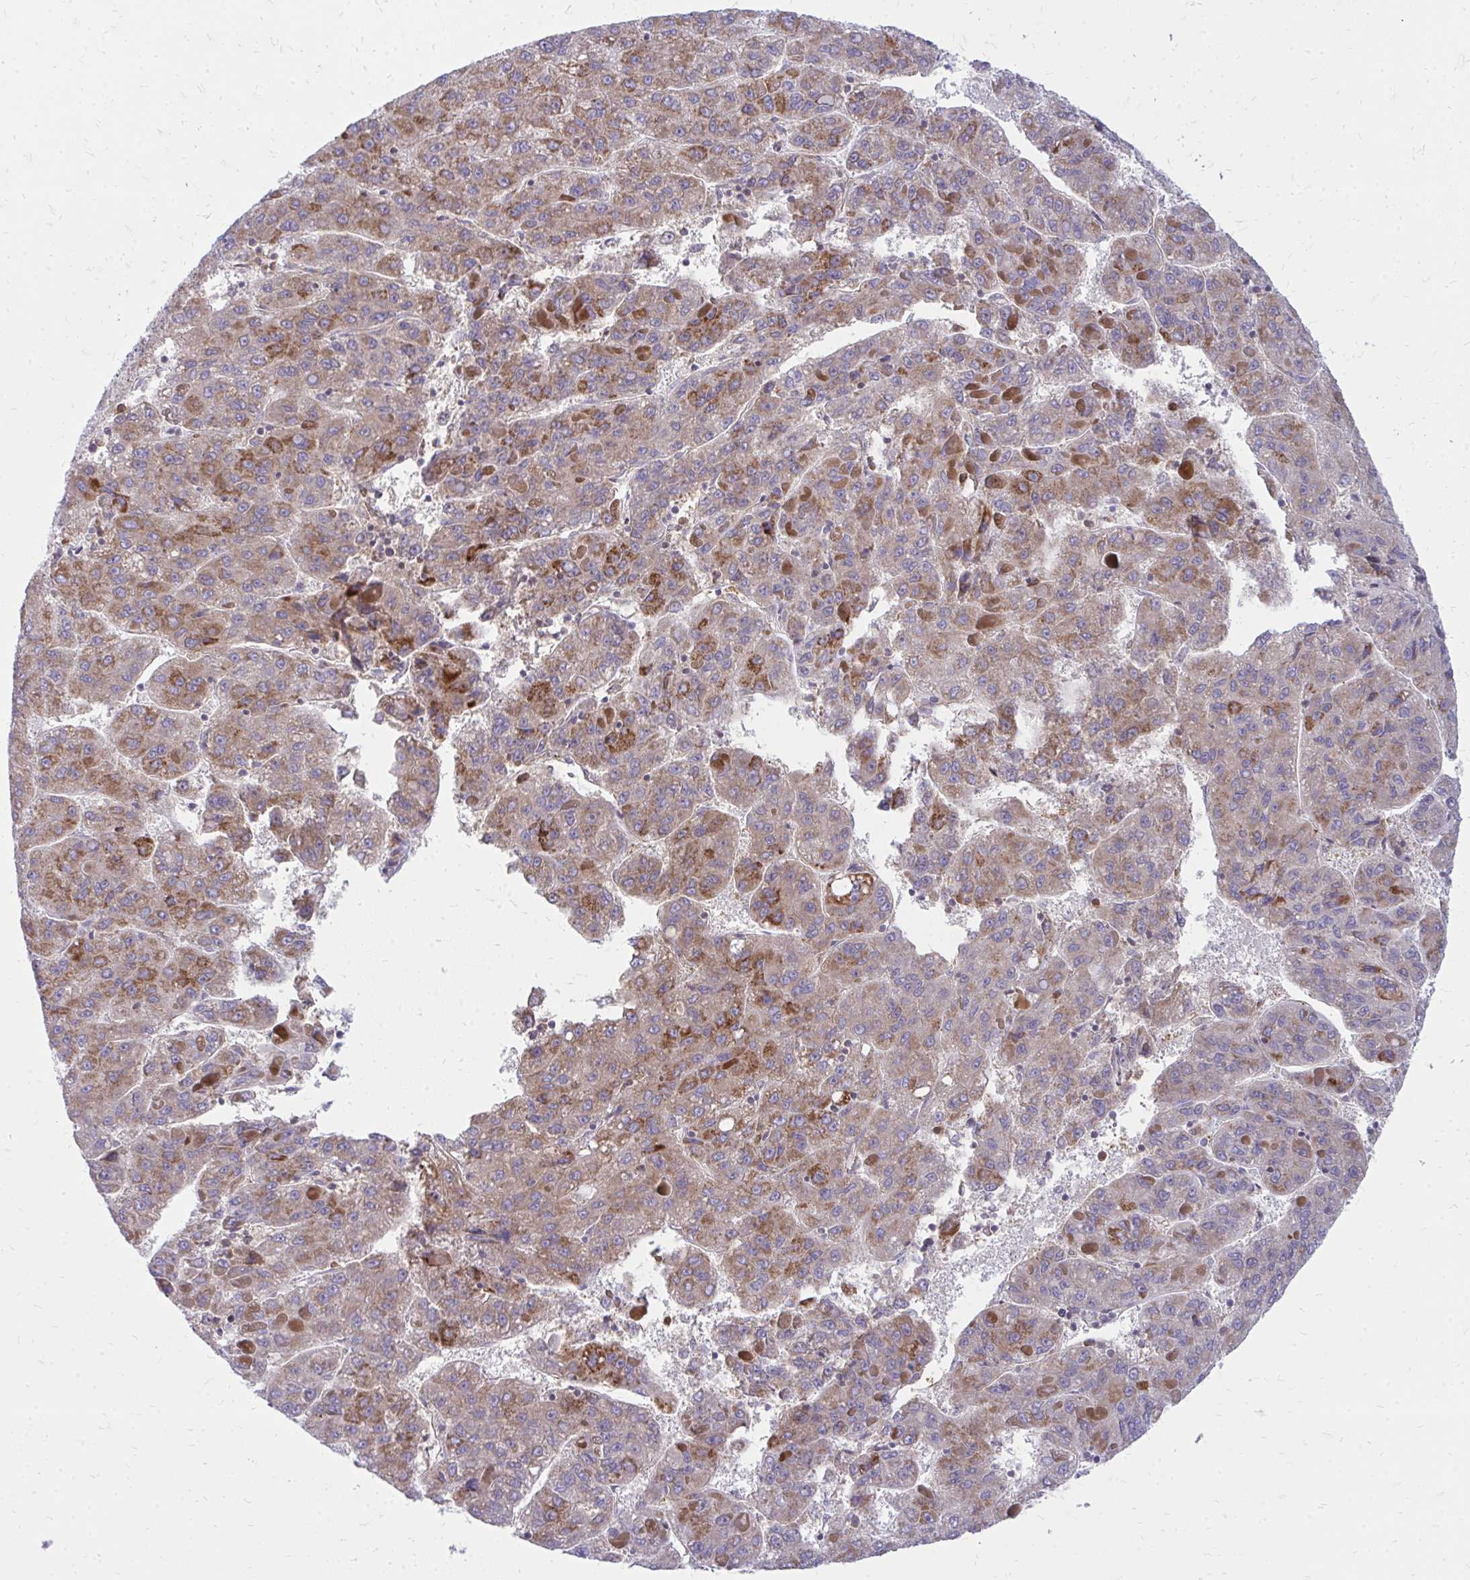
{"staining": {"intensity": "moderate", "quantity": ">75%", "location": "cytoplasmic/membranous"}, "tissue": "liver cancer", "cell_type": "Tumor cells", "image_type": "cancer", "snomed": [{"axis": "morphology", "description": "Carcinoma, Hepatocellular, NOS"}, {"axis": "topography", "description": "Liver"}], "caption": "Immunohistochemical staining of hepatocellular carcinoma (liver) reveals medium levels of moderate cytoplasmic/membranous protein positivity in about >75% of tumor cells.", "gene": "ASAP1", "patient": {"sex": "female", "age": 82}}